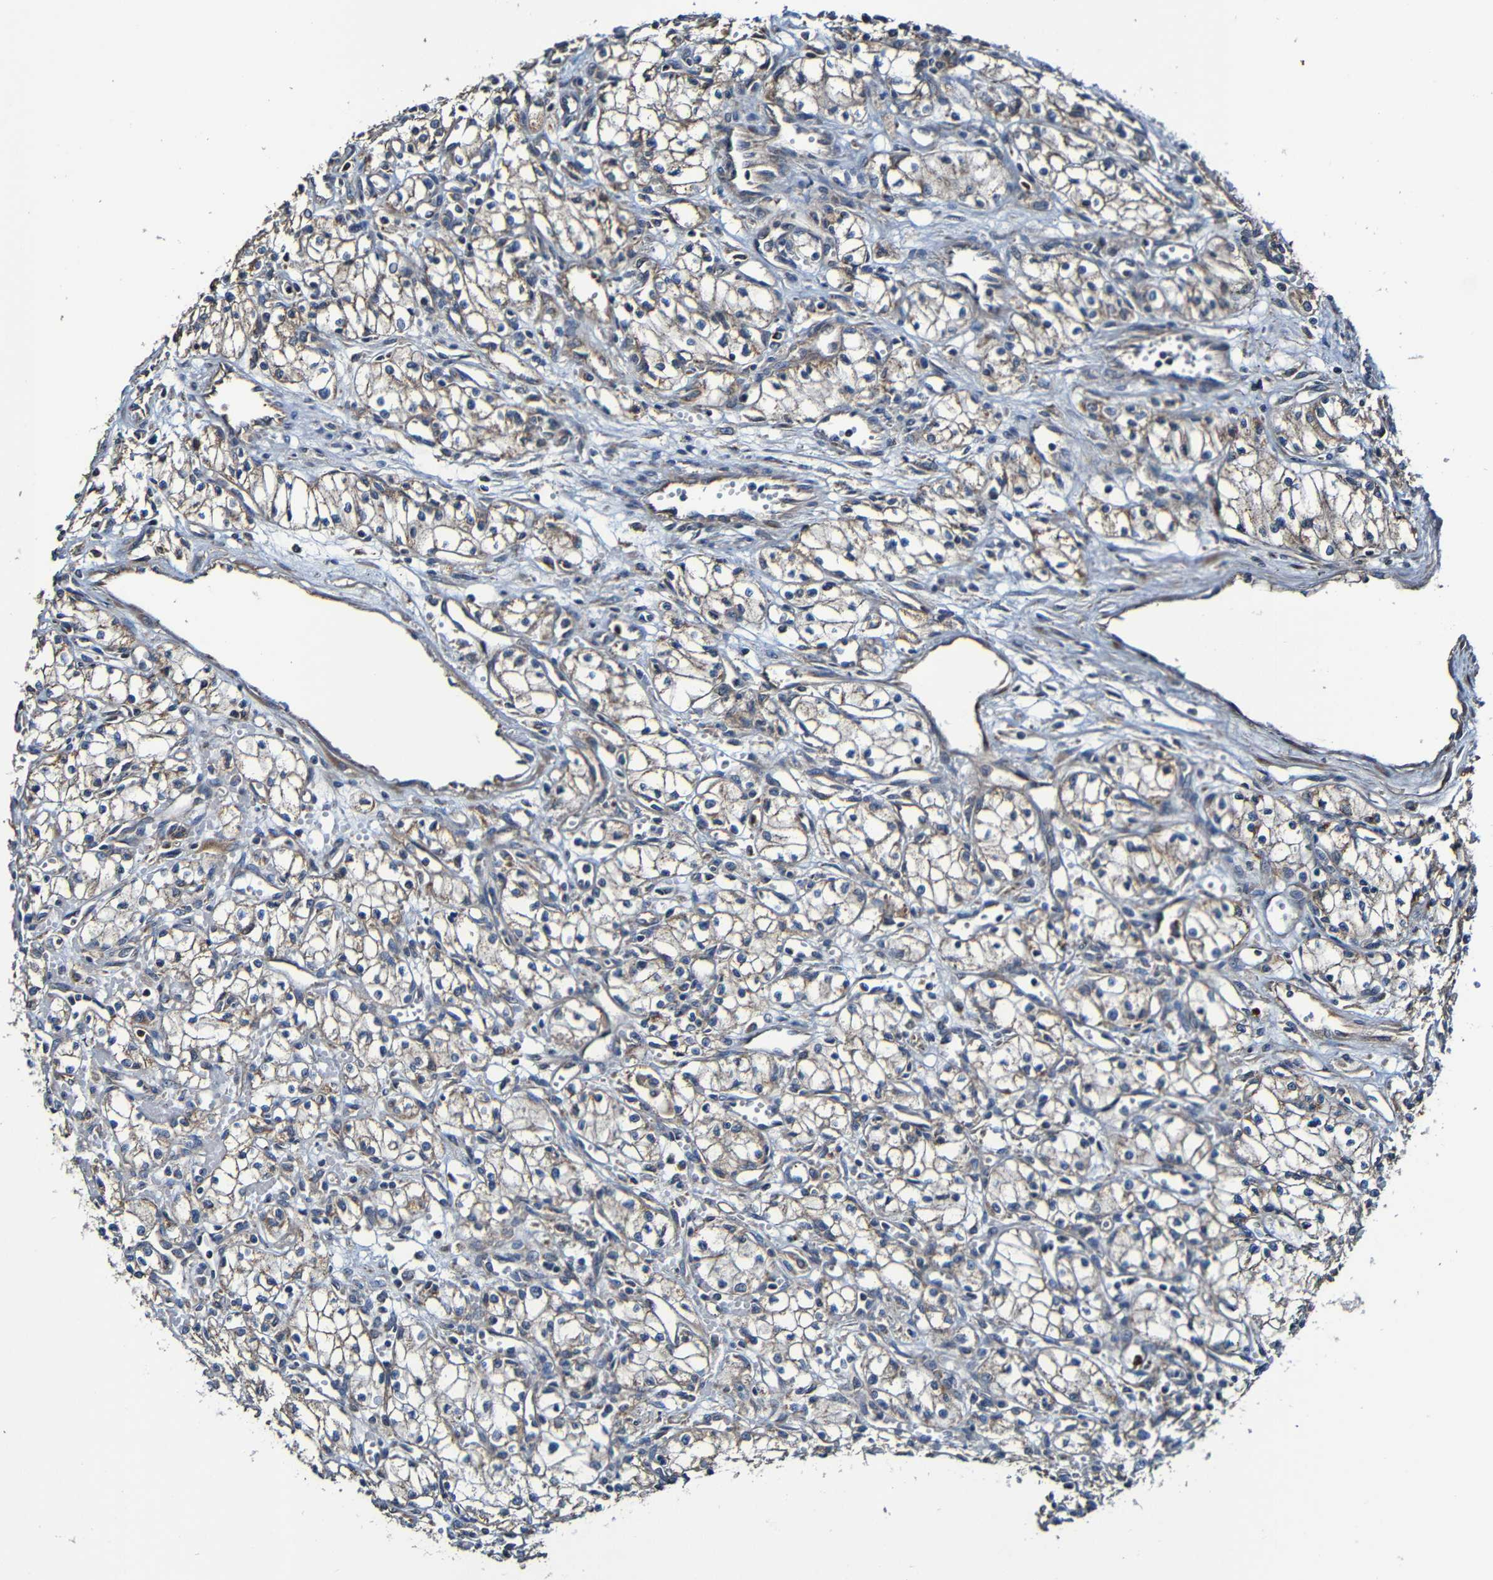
{"staining": {"intensity": "weak", "quantity": "25%-75%", "location": "cytoplasmic/membranous"}, "tissue": "renal cancer", "cell_type": "Tumor cells", "image_type": "cancer", "snomed": [{"axis": "morphology", "description": "Normal tissue, NOS"}, {"axis": "morphology", "description": "Adenocarcinoma, NOS"}, {"axis": "topography", "description": "Kidney"}], "caption": "Brown immunohistochemical staining in renal adenocarcinoma shows weak cytoplasmic/membranous staining in approximately 25%-75% of tumor cells.", "gene": "ADAM15", "patient": {"sex": "male", "age": 59}}